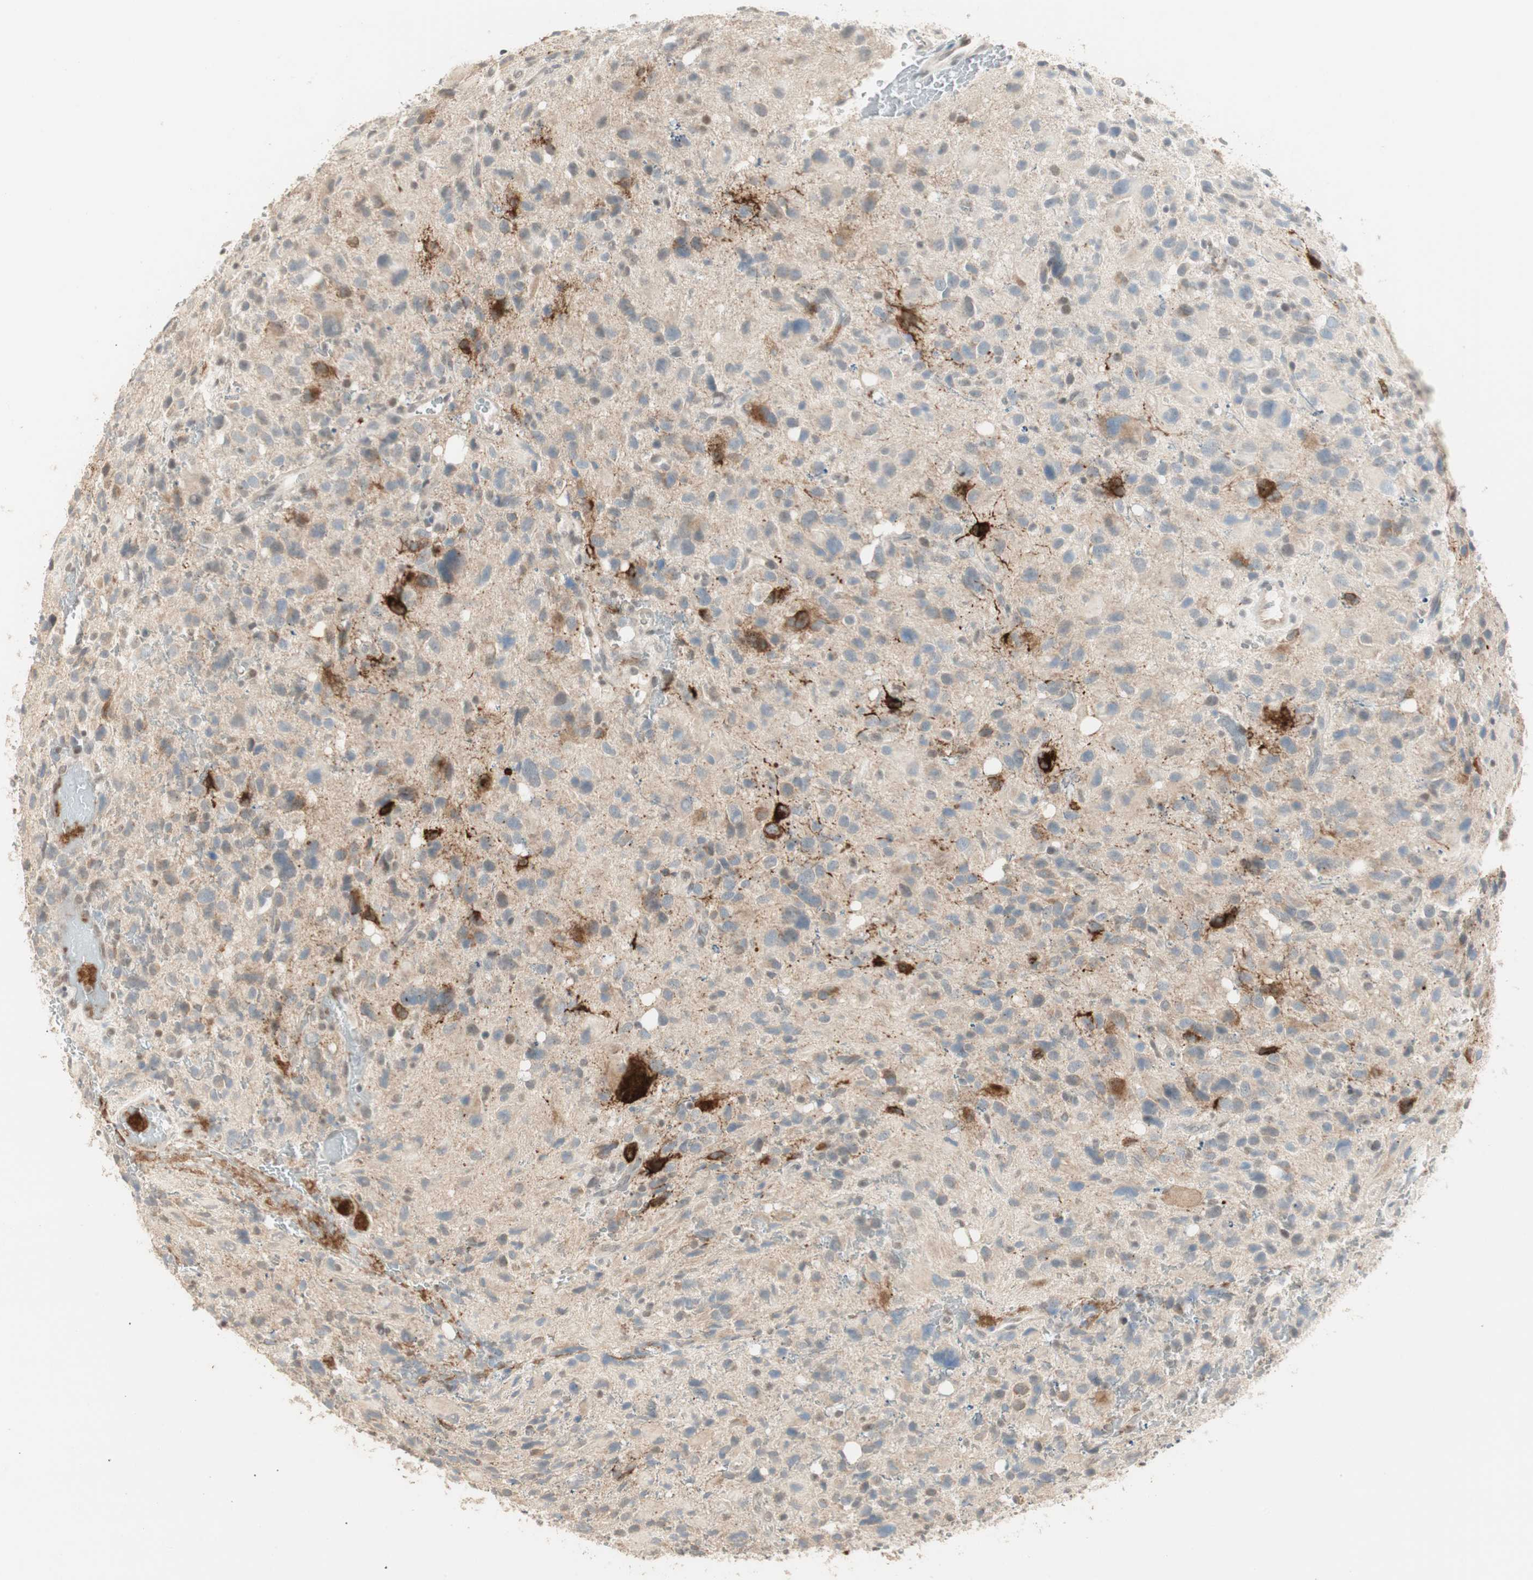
{"staining": {"intensity": "strong", "quantity": "<25%", "location": "cytoplasmic/membranous"}, "tissue": "glioma", "cell_type": "Tumor cells", "image_type": "cancer", "snomed": [{"axis": "morphology", "description": "Glioma, malignant, High grade"}, {"axis": "topography", "description": "Brain"}], "caption": "Immunohistochemistry (IHC) histopathology image of malignant high-grade glioma stained for a protein (brown), which demonstrates medium levels of strong cytoplasmic/membranous positivity in about <25% of tumor cells.", "gene": "TASOR", "patient": {"sex": "male", "age": 48}}